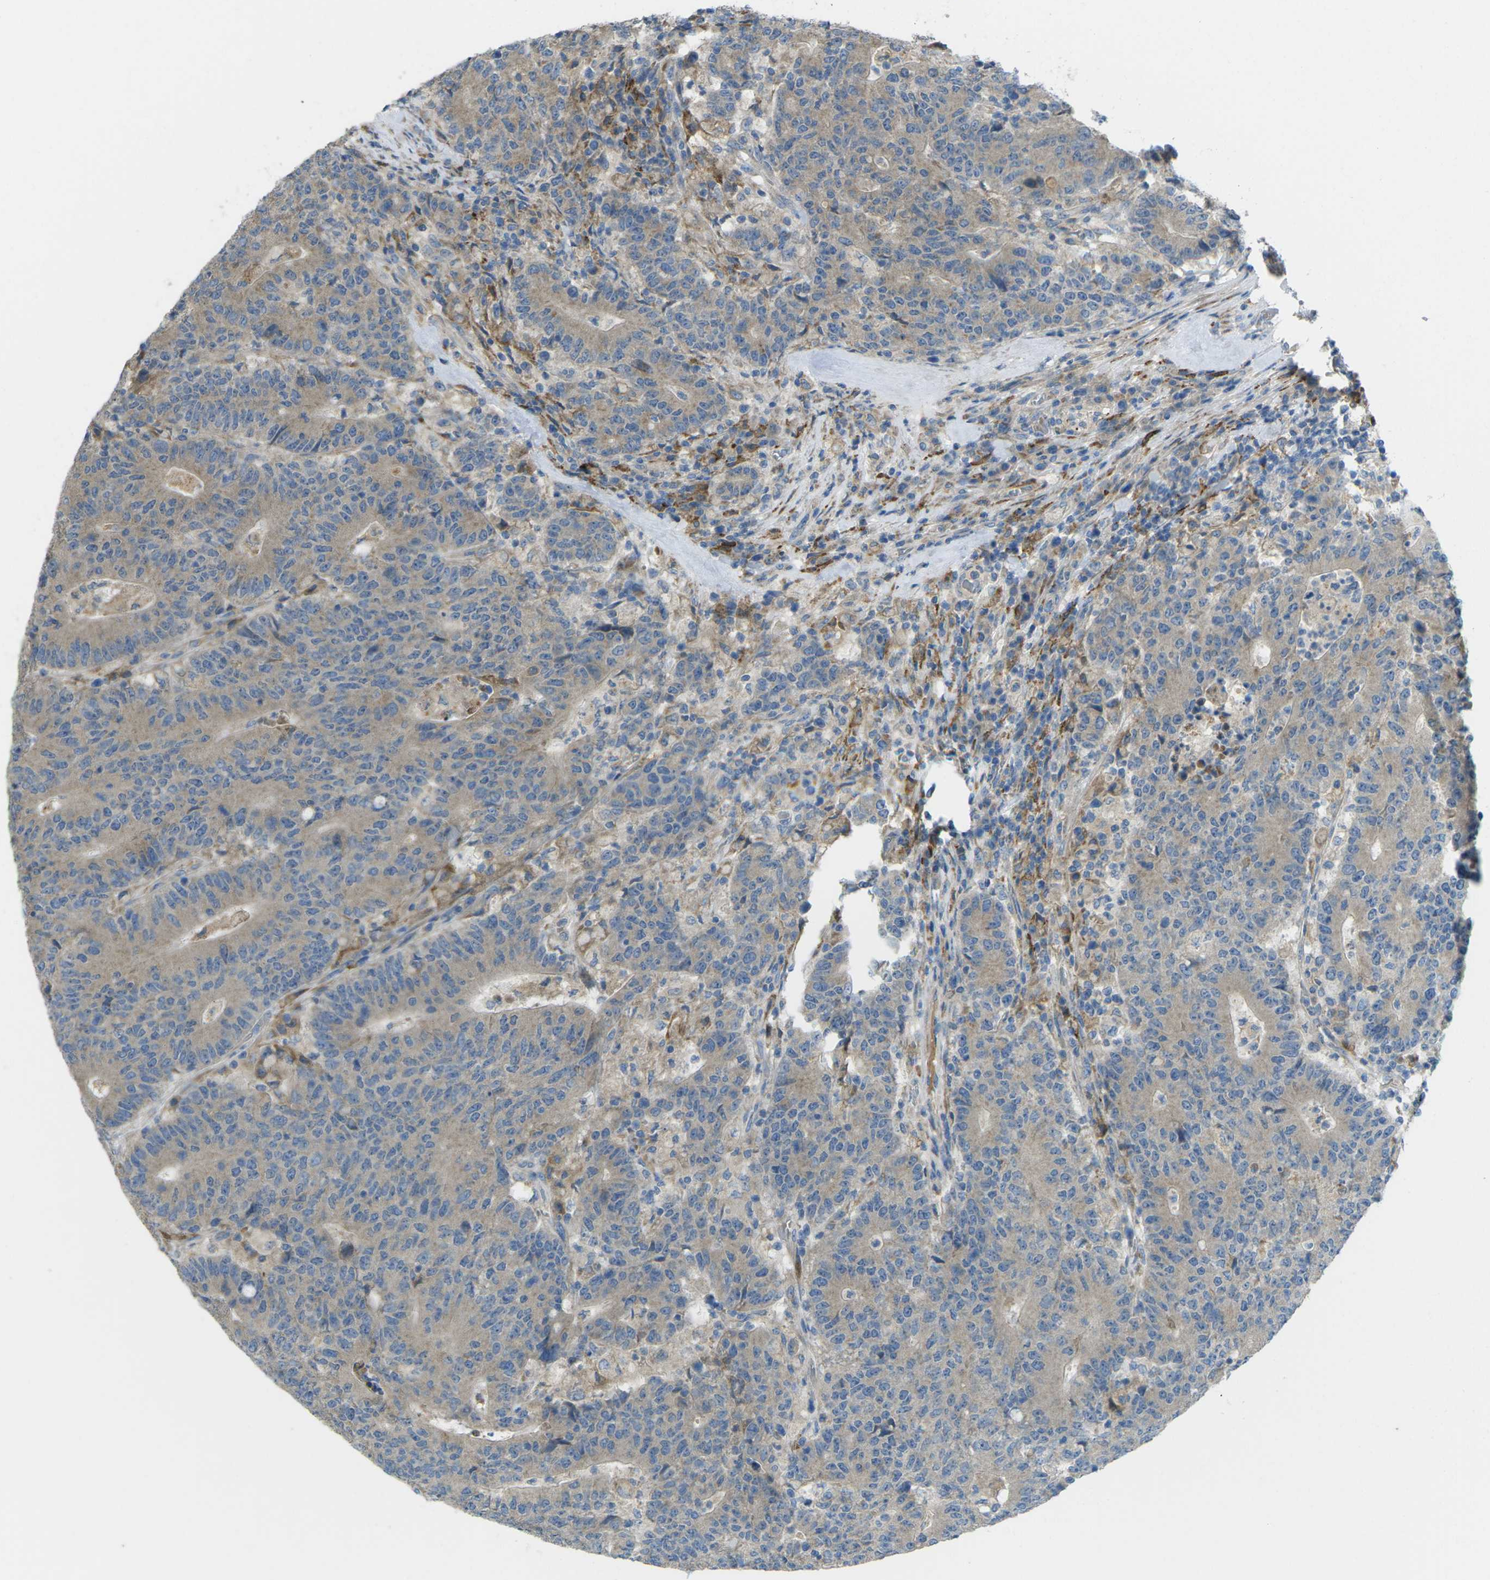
{"staining": {"intensity": "weak", "quantity": ">75%", "location": "cytoplasmic/membranous"}, "tissue": "colorectal cancer", "cell_type": "Tumor cells", "image_type": "cancer", "snomed": [{"axis": "morphology", "description": "Normal tissue, NOS"}, {"axis": "morphology", "description": "Adenocarcinoma, NOS"}, {"axis": "topography", "description": "Colon"}], "caption": "Colorectal cancer stained for a protein reveals weak cytoplasmic/membranous positivity in tumor cells.", "gene": "MYLK4", "patient": {"sex": "female", "age": 75}}